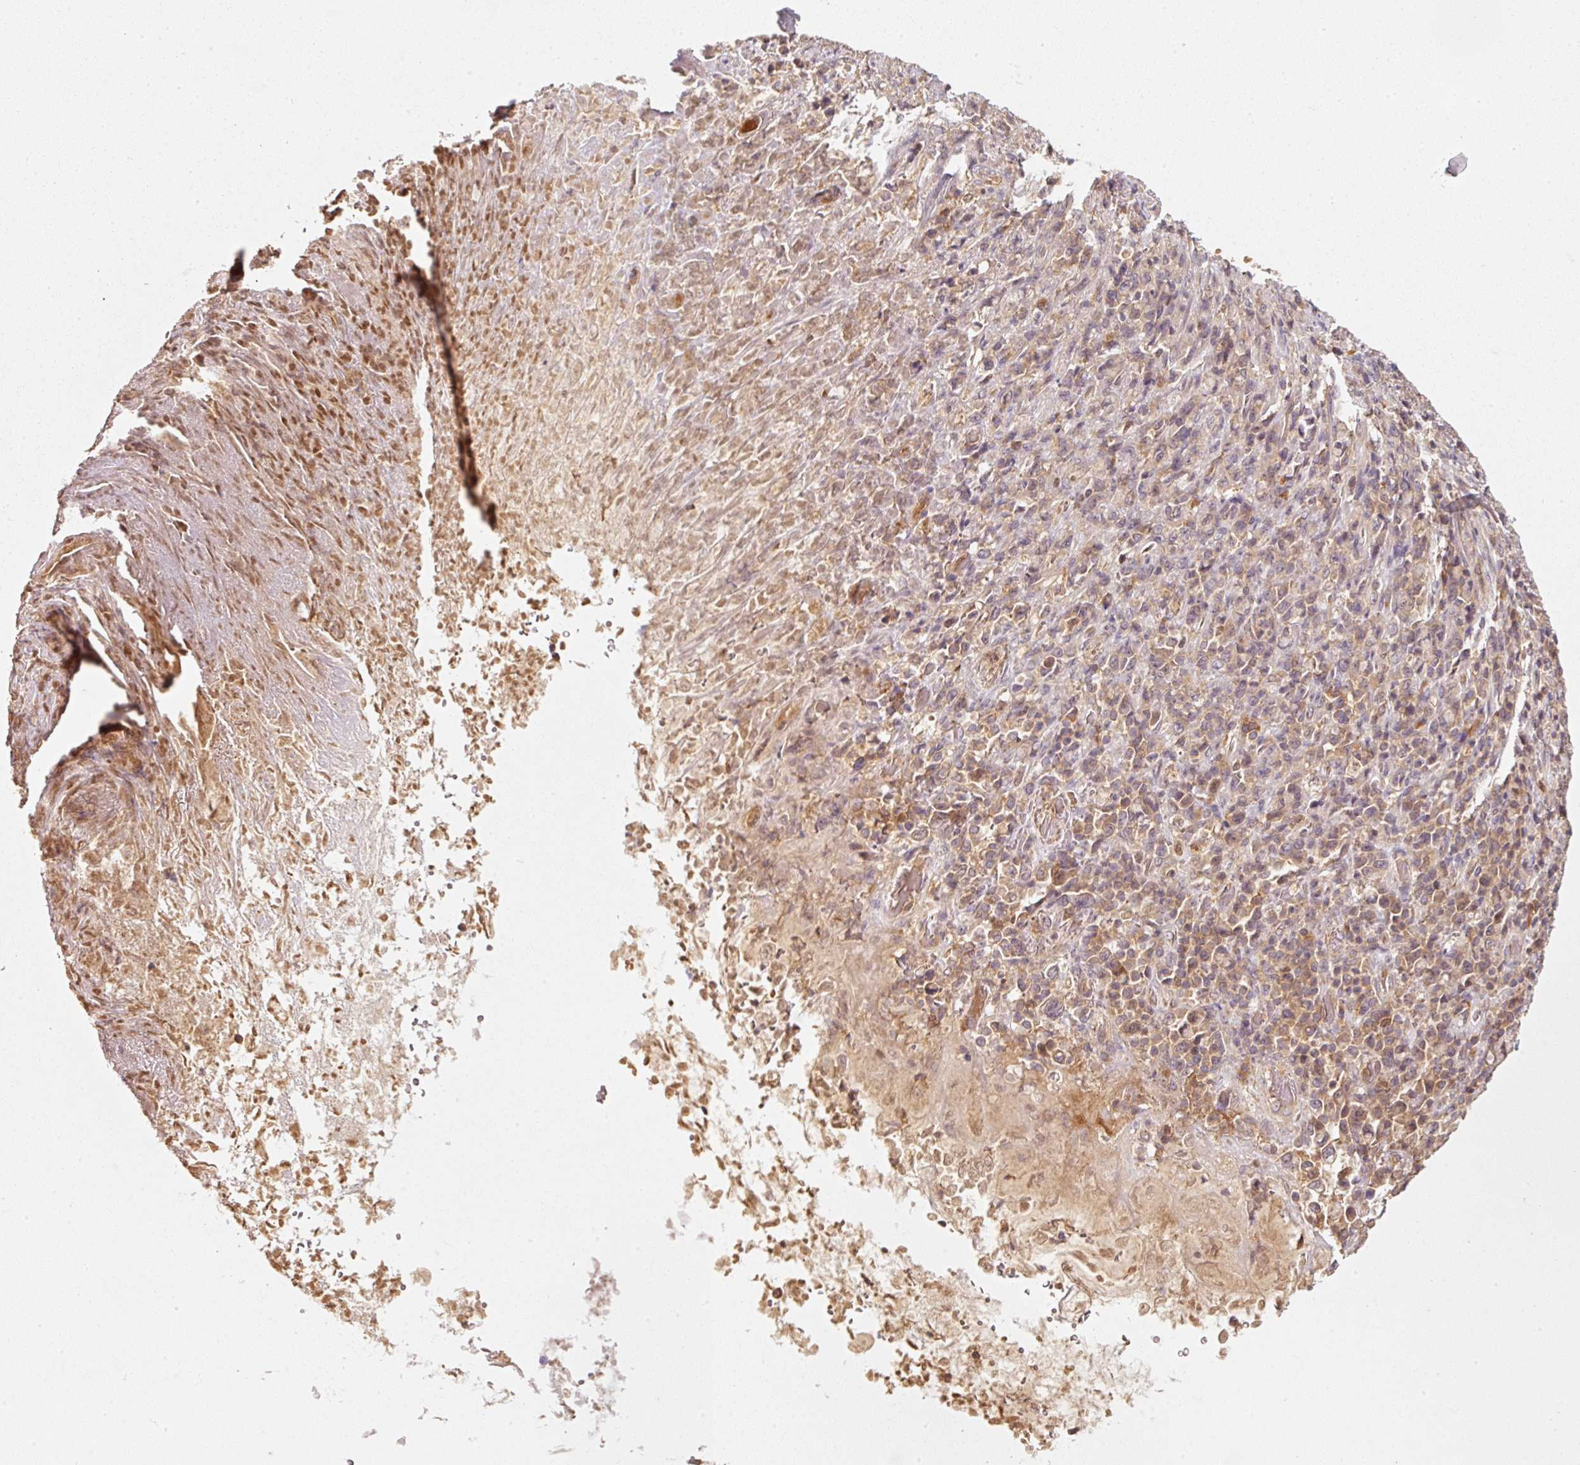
{"staining": {"intensity": "moderate", "quantity": ">75%", "location": "cytoplasmic/membranous"}, "tissue": "stomach cancer", "cell_type": "Tumor cells", "image_type": "cancer", "snomed": [{"axis": "morphology", "description": "Normal tissue, NOS"}, {"axis": "morphology", "description": "Adenocarcinoma, NOS"}, {"axis": "topography", "description": "Stomach"}], "caption": "IHC of human adenocarcinoma (stomach) exhibits medium levels of moderate cytoplasmic/membranous expression in approximately >75% of tumor cells. (DAB (3,3'-diaminobenzidine) IHC, brown staining for protein, blue staining for nuclei).", "gene": "RRAS2", "patient": {"sex": "female", "age": 79}}